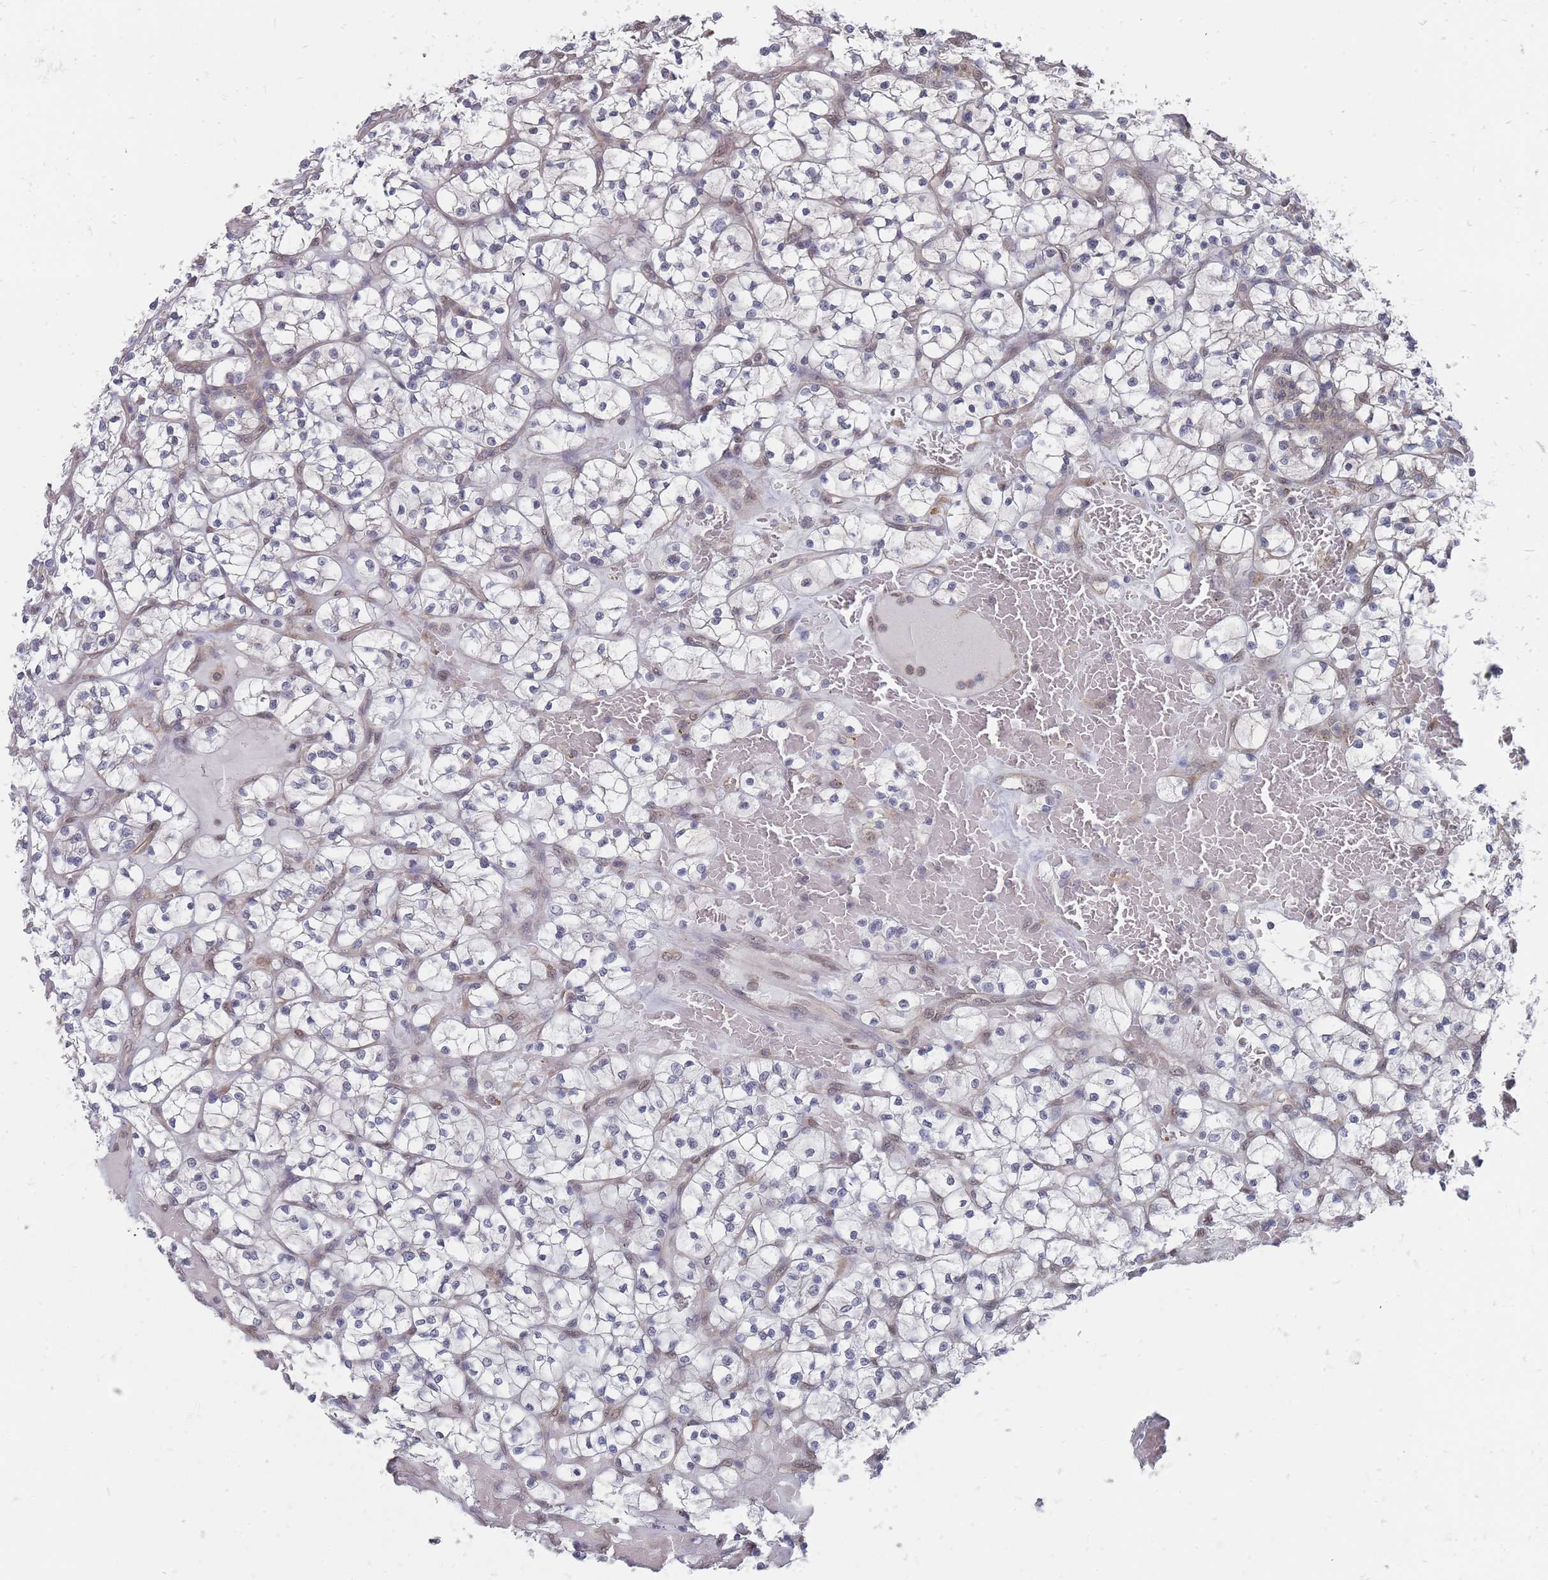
{"staining": {"intensity": "negative", "quantity": "none", "location": "none"}, "tissue": "renal cancer", "cell_type": "Tumor cells", "image_type": "cancer", "snomed": [{"axis": "morphology", "description": "Adenocarcinoma, NOS"}, {"axis": "topography", "description": "Kidney"}], "caption": "Immunohistochemical staining of human renal cancer (adenocarcinoma) reveals no significant positivity in tumor cells.", "gene": "NKD1", "patient": {"sex": "female", "age": 64}}